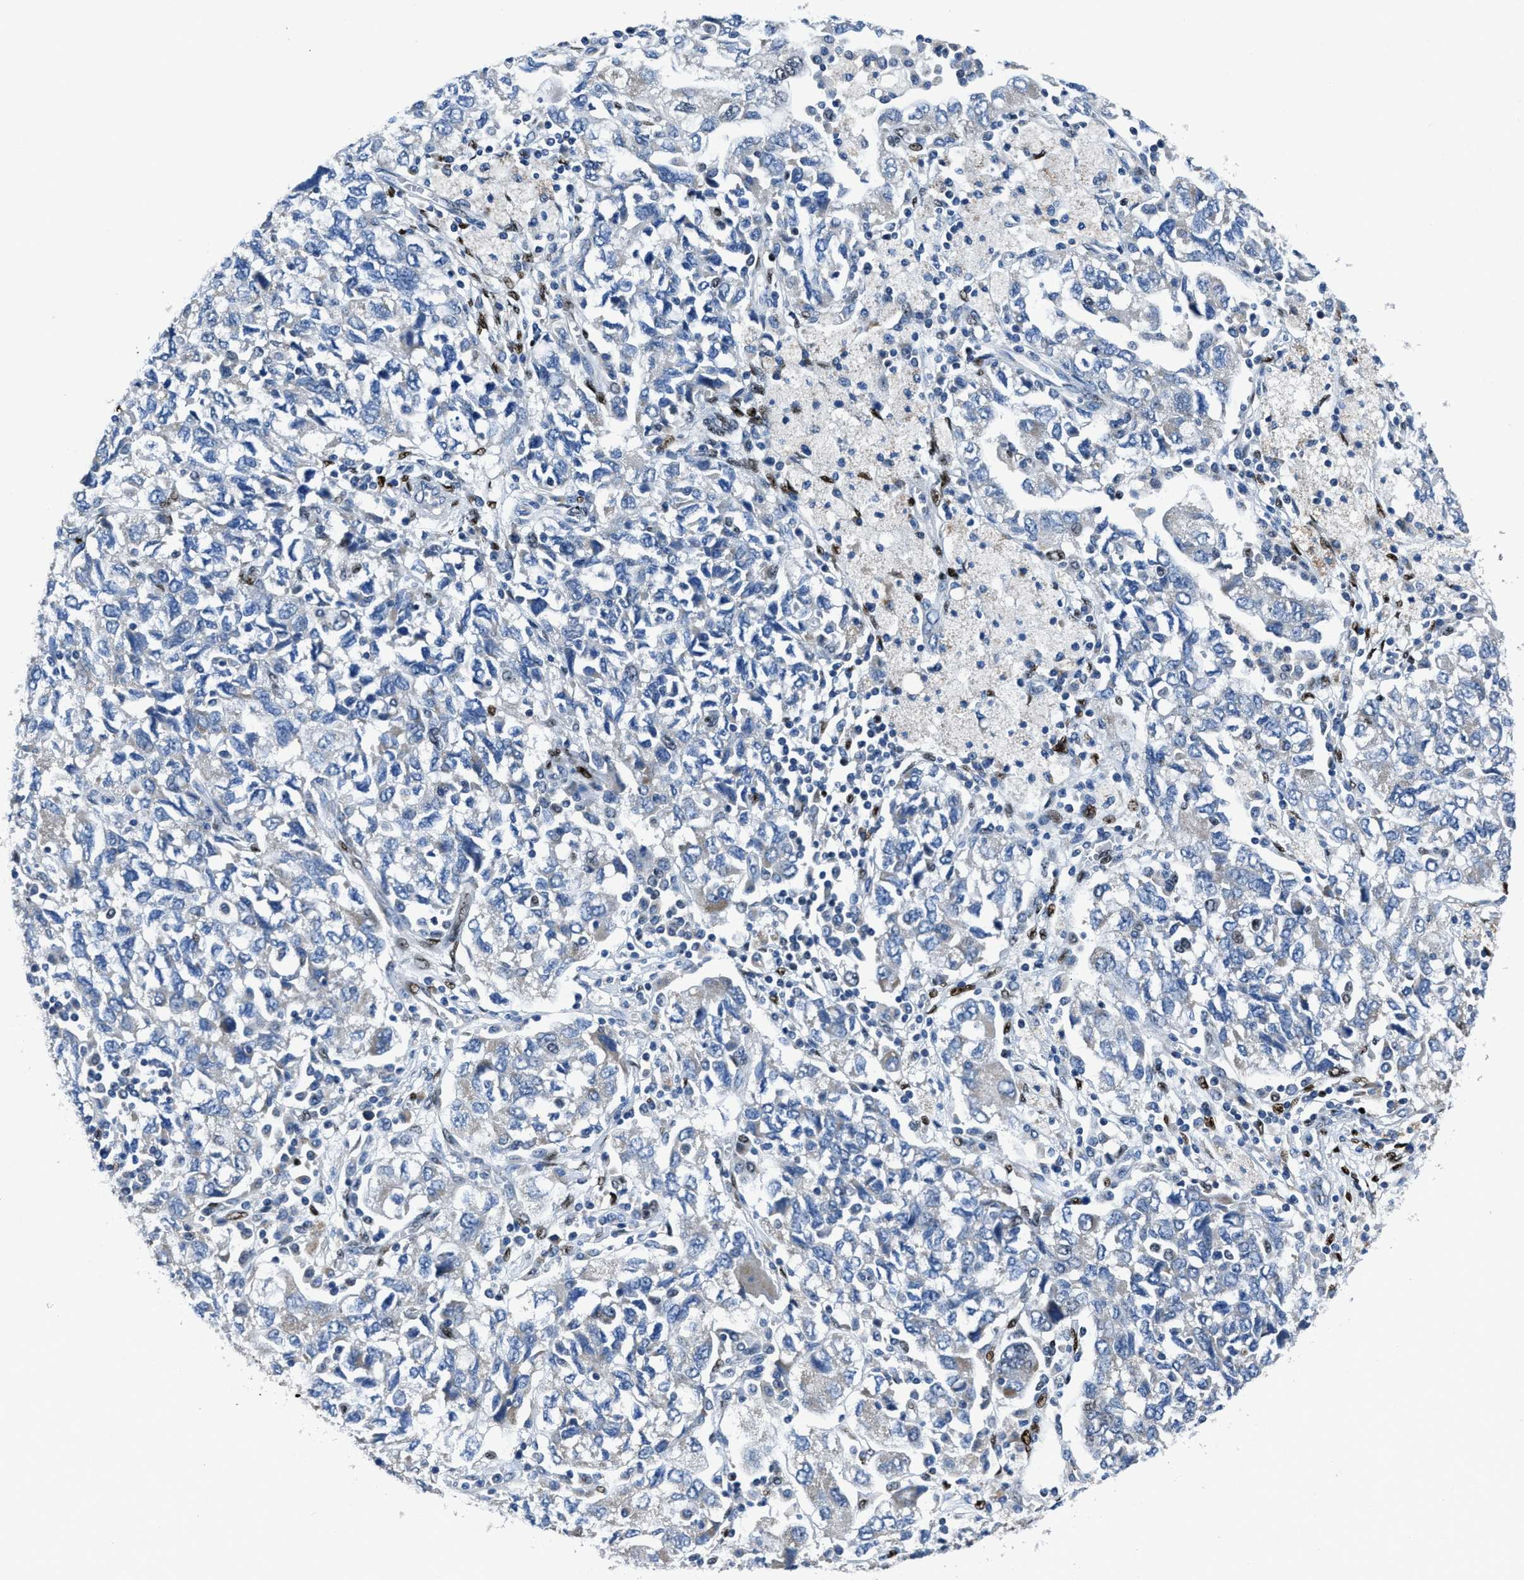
{"staining": {"intensity": "negative", "quantity": "none", "location": "none"}, "tissue": "ovarian cancer", "cell_type": "Tumor cells", "image_type": "cancer", "snomed": [{"axis": "morphology", "description": "Carcinoma, NOS"}, {"axis": "morphology", "description": "Cystadenocarcinoma, serous, NOS"}, {"axis": "topography", "description": "Ovary"}], "caption": "Tumor cells show no significant expression in ovarian cancer. (DAB (3,3'-diaminobenzidine) IHC visualized using brightfield microscopy, high magnification).", "gene": "EGR1", "patient": {"sex": "female", "age": 69}}